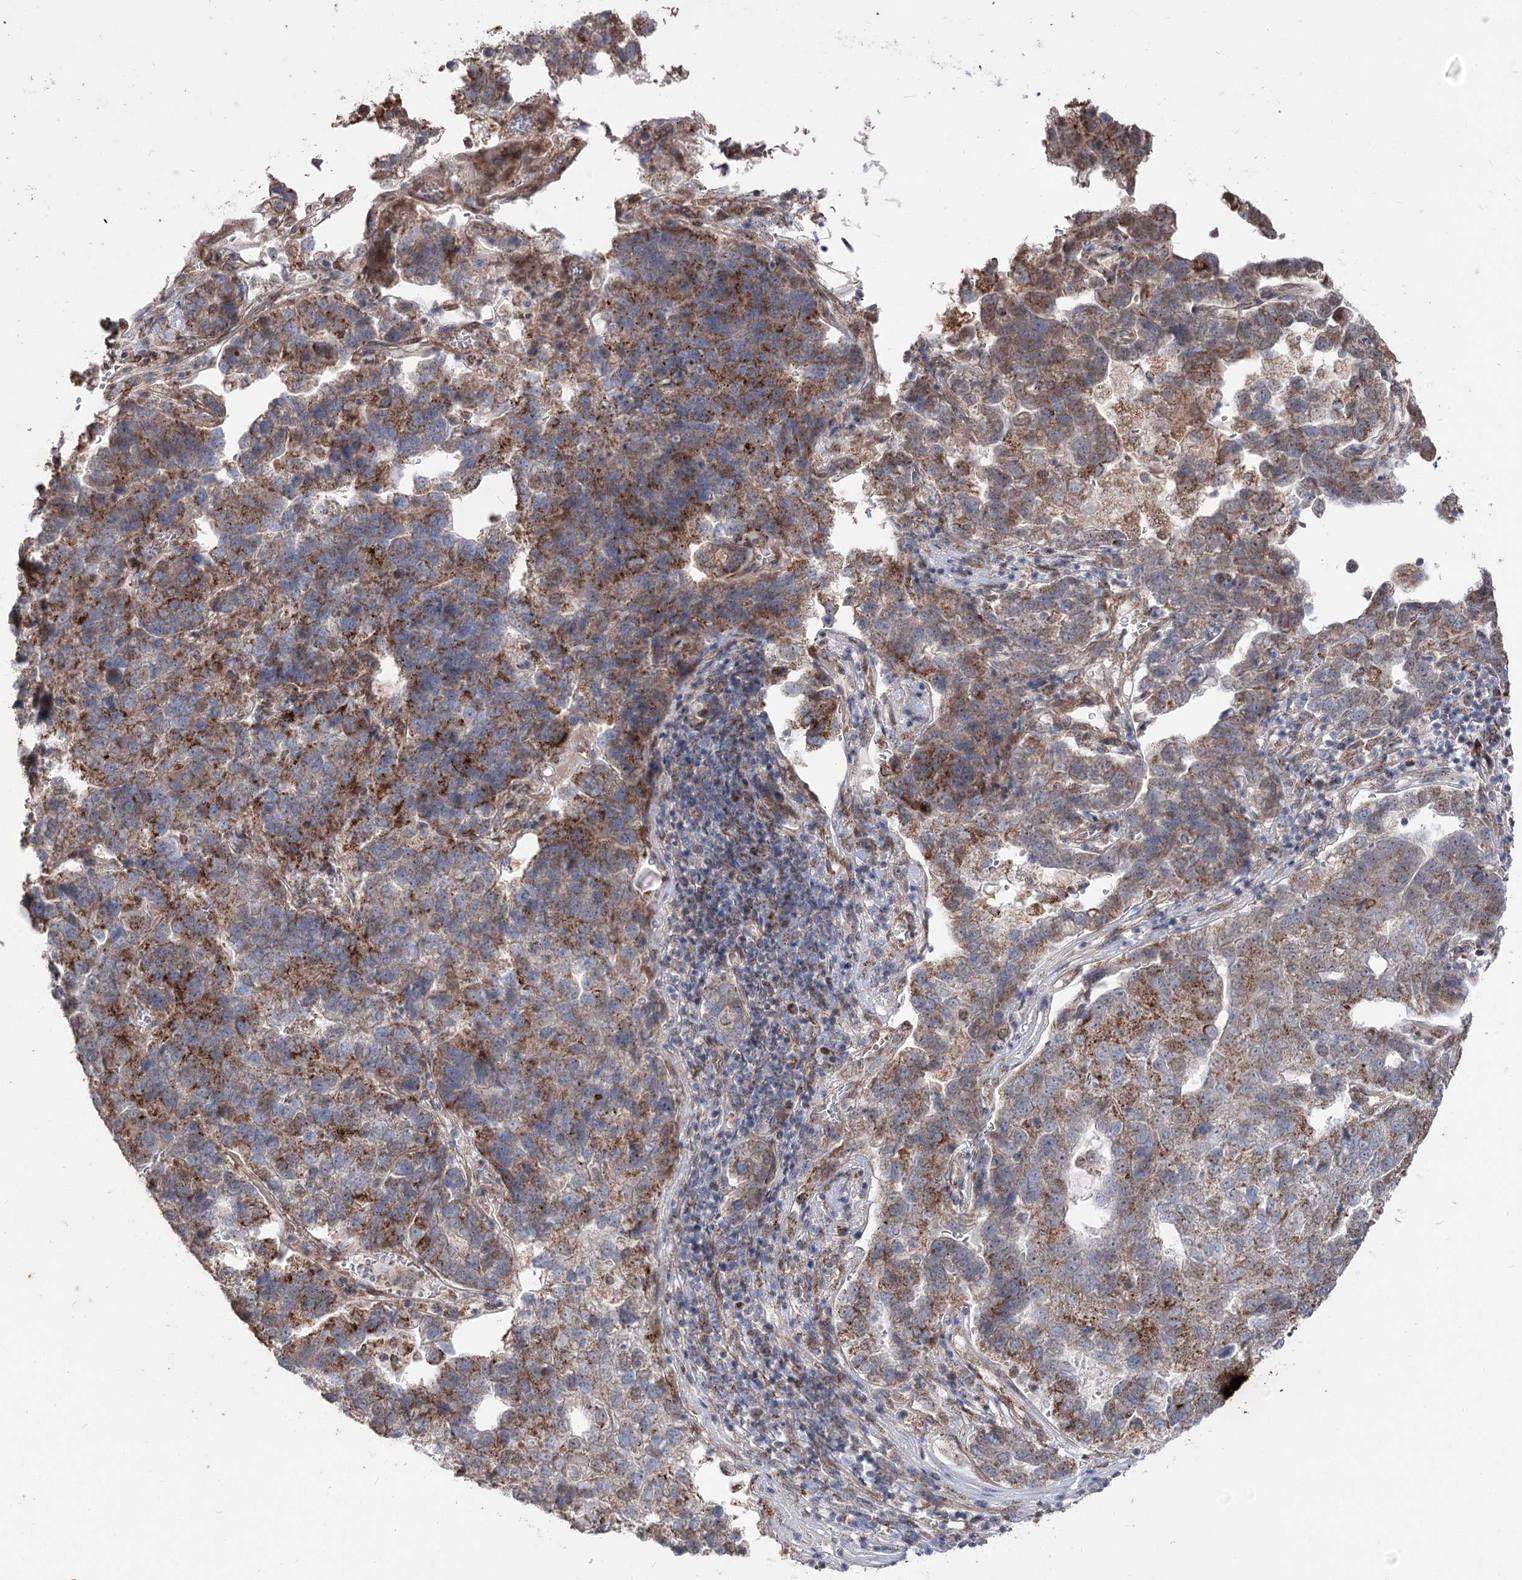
{"staining": {"intensity": "moderate", "quantity": ">75%", "location": "cytoplasmic/membranous"}, "tissue": "pancreatic cancer", "cell_type": "Tumor cells", "image_type": "cancer", "snomed": [{"axis": "morphology", "description": "Adenocarcinoma, NOS"}, {"axis": "topography", "description": "Pancreas"}], "caption": "A medium amount of moderate cytoplasmic/membranous staining is present in about >75% of tumor cells in pancreatic cancer (adenocarcinoma) tissue. The staining was performed using DAB (3,3'-diaminobenzidine), with brown indicating positive protein expression. Nuclei are stained blue with hematoxylin.", "gene": "ZSCAN23", "patient": {"sex": "female", "age": 61}}